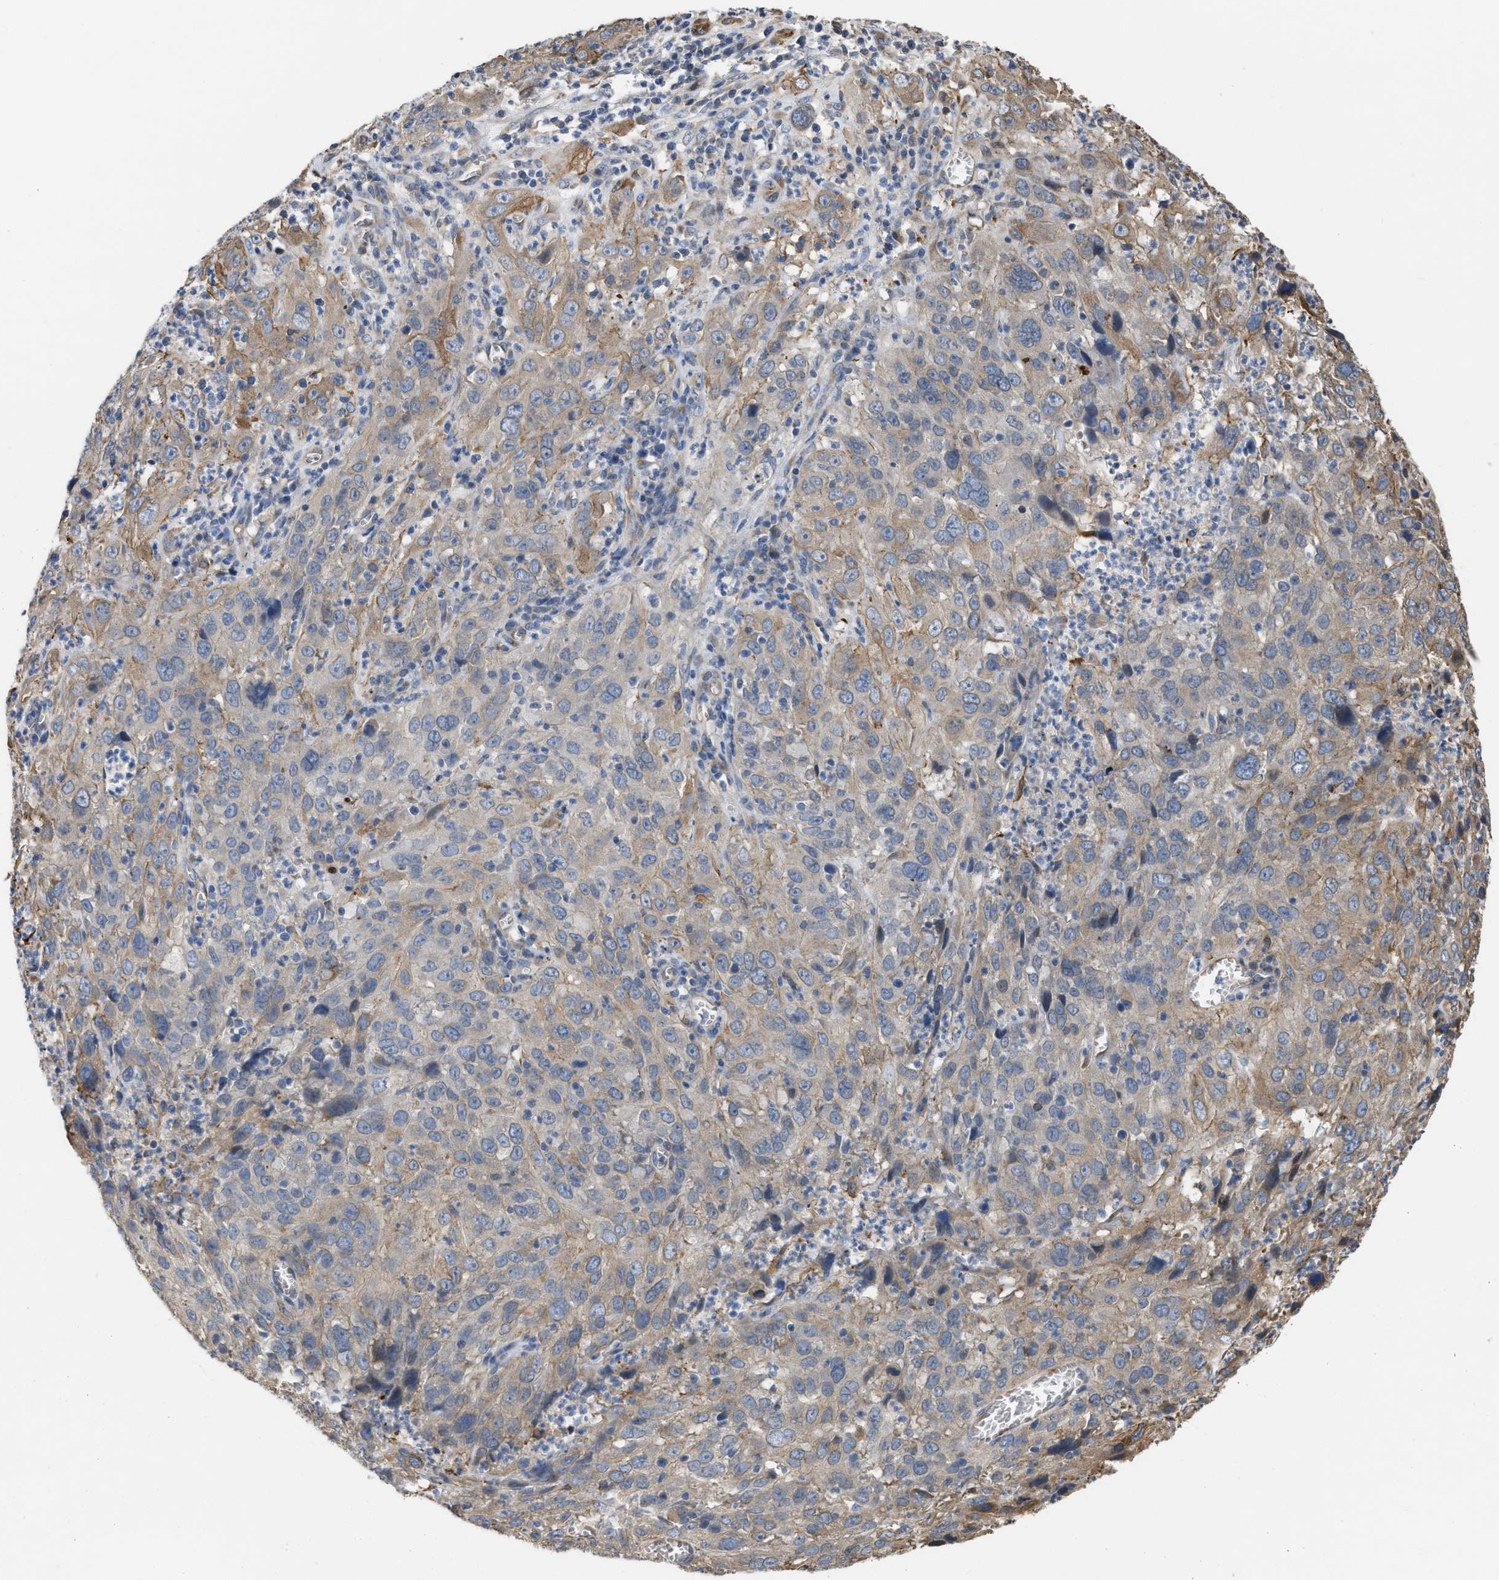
{"staining": {"intensity": "weak", "quantity": "25%-75%", "location": "cytoplasmic/membranous"}, "tissue": "cervical cancer", "cell_type": "Tumor cells", "image_type": "cancer", "snomed": [{"axis": "morphology", "description": "Squamous cell carcinoma, NOS"}, {"axis": "topography", "description": "Cervix"}], "caption": "A brown stain labels weak cytoplasmic/membranous positivity of a protein in human cervical cancer (squamous cell carcinoma) tumor cells.", "gene": "SLC4A11", "patient": {"sex": "female", "age": 32}}